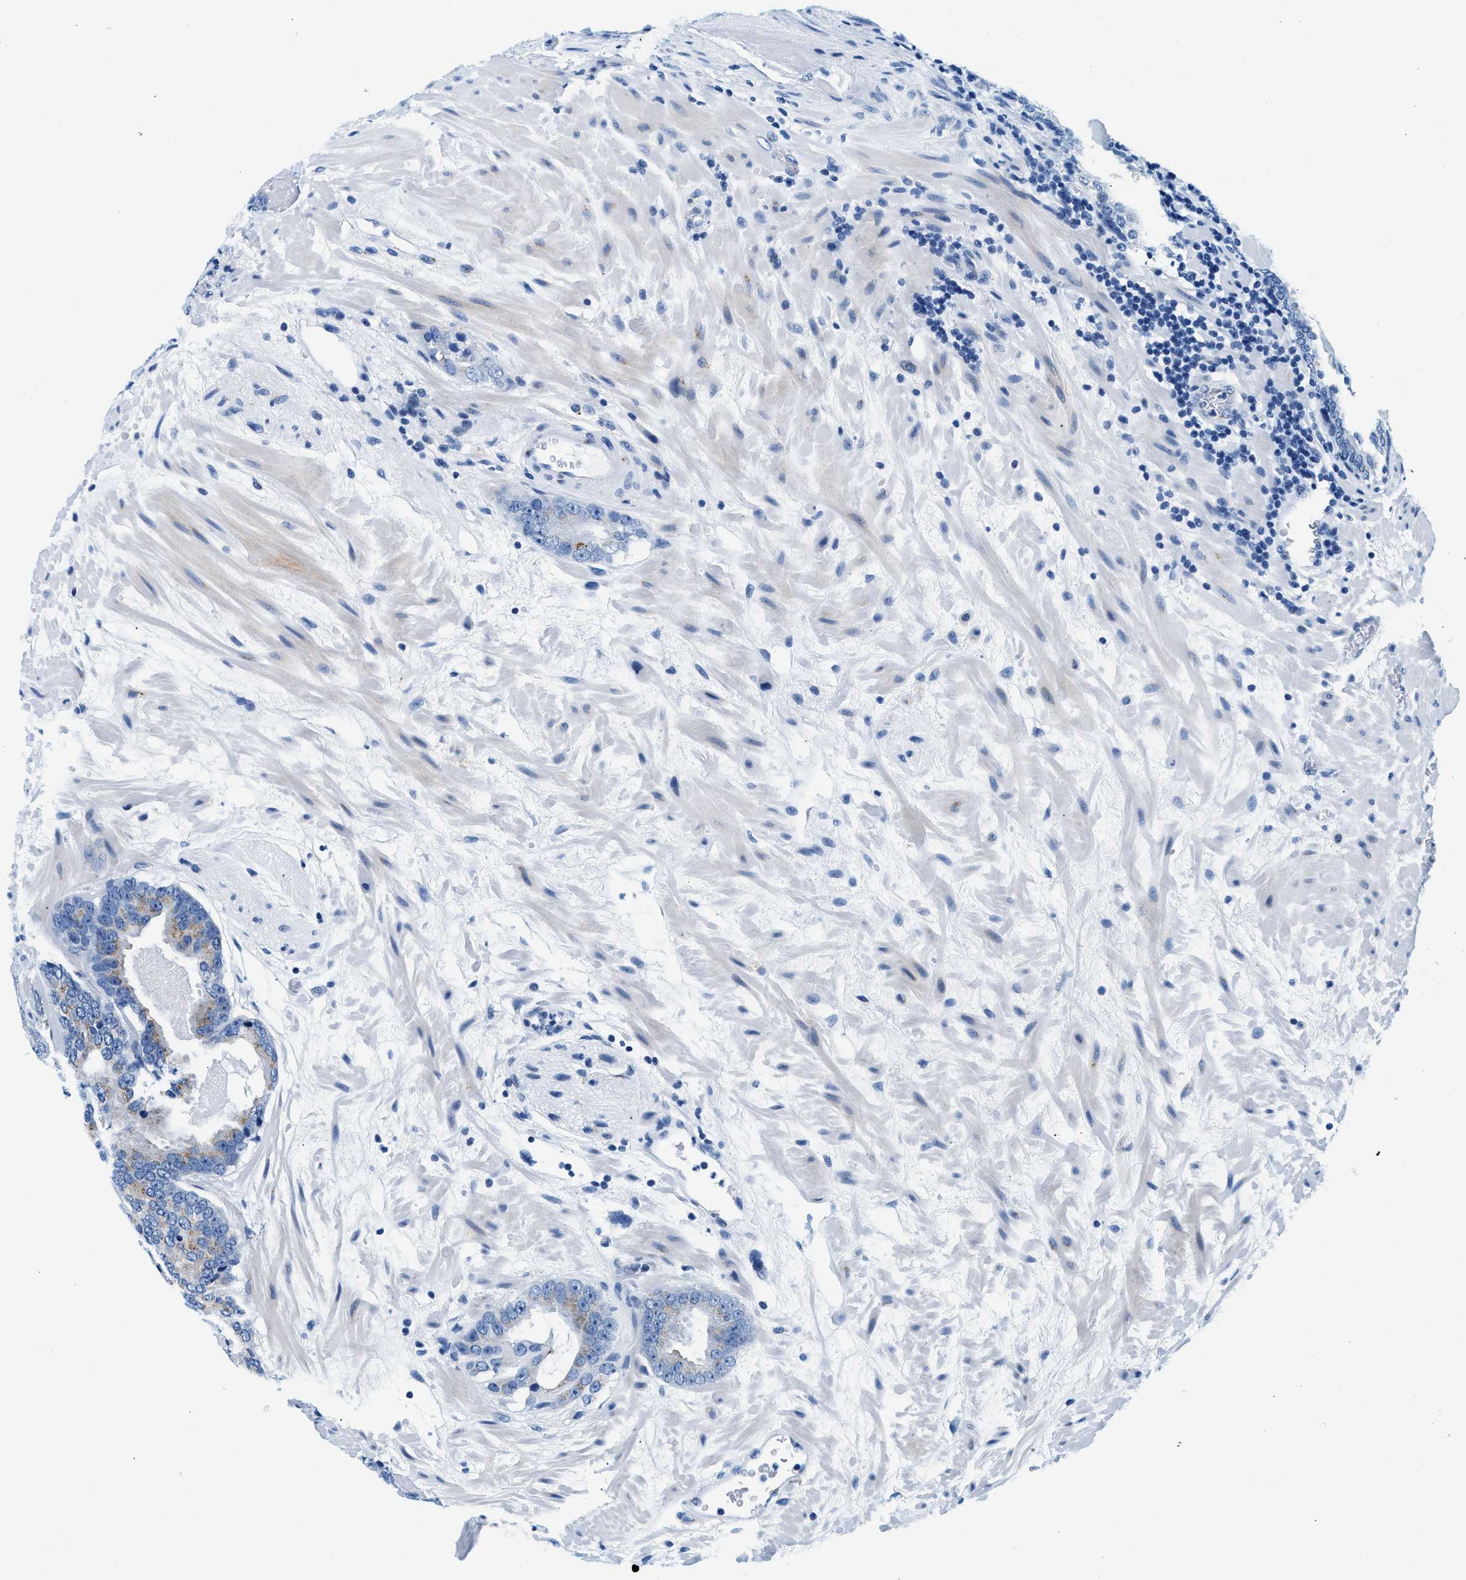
{"staining": {"intensity": "weak", "quantity": "25%-75%", "location": "cytoplasmic/membranous"}, "tissue": "prostate cancer", "cell_type": "Tumor cells", "image_type": "cancer", "snomed": [{"axis": "morphology", "description": "Adenocarcinoma, Low grade"}, {"axis": "topography", "description": "Prostate"}], "caption": "Protein analysis of prostate adenocarcinoma (low-grade) tissue shows weak cytoplasmic/membranous staining in approximately 25%-75% of tumor cells. Using DAB (brown) and hematoxylin (blue) stains, captured at high magnification using brightfield microscopy.", "gene": "VPS53", "patient": {"sex": "male", "age": 69}}